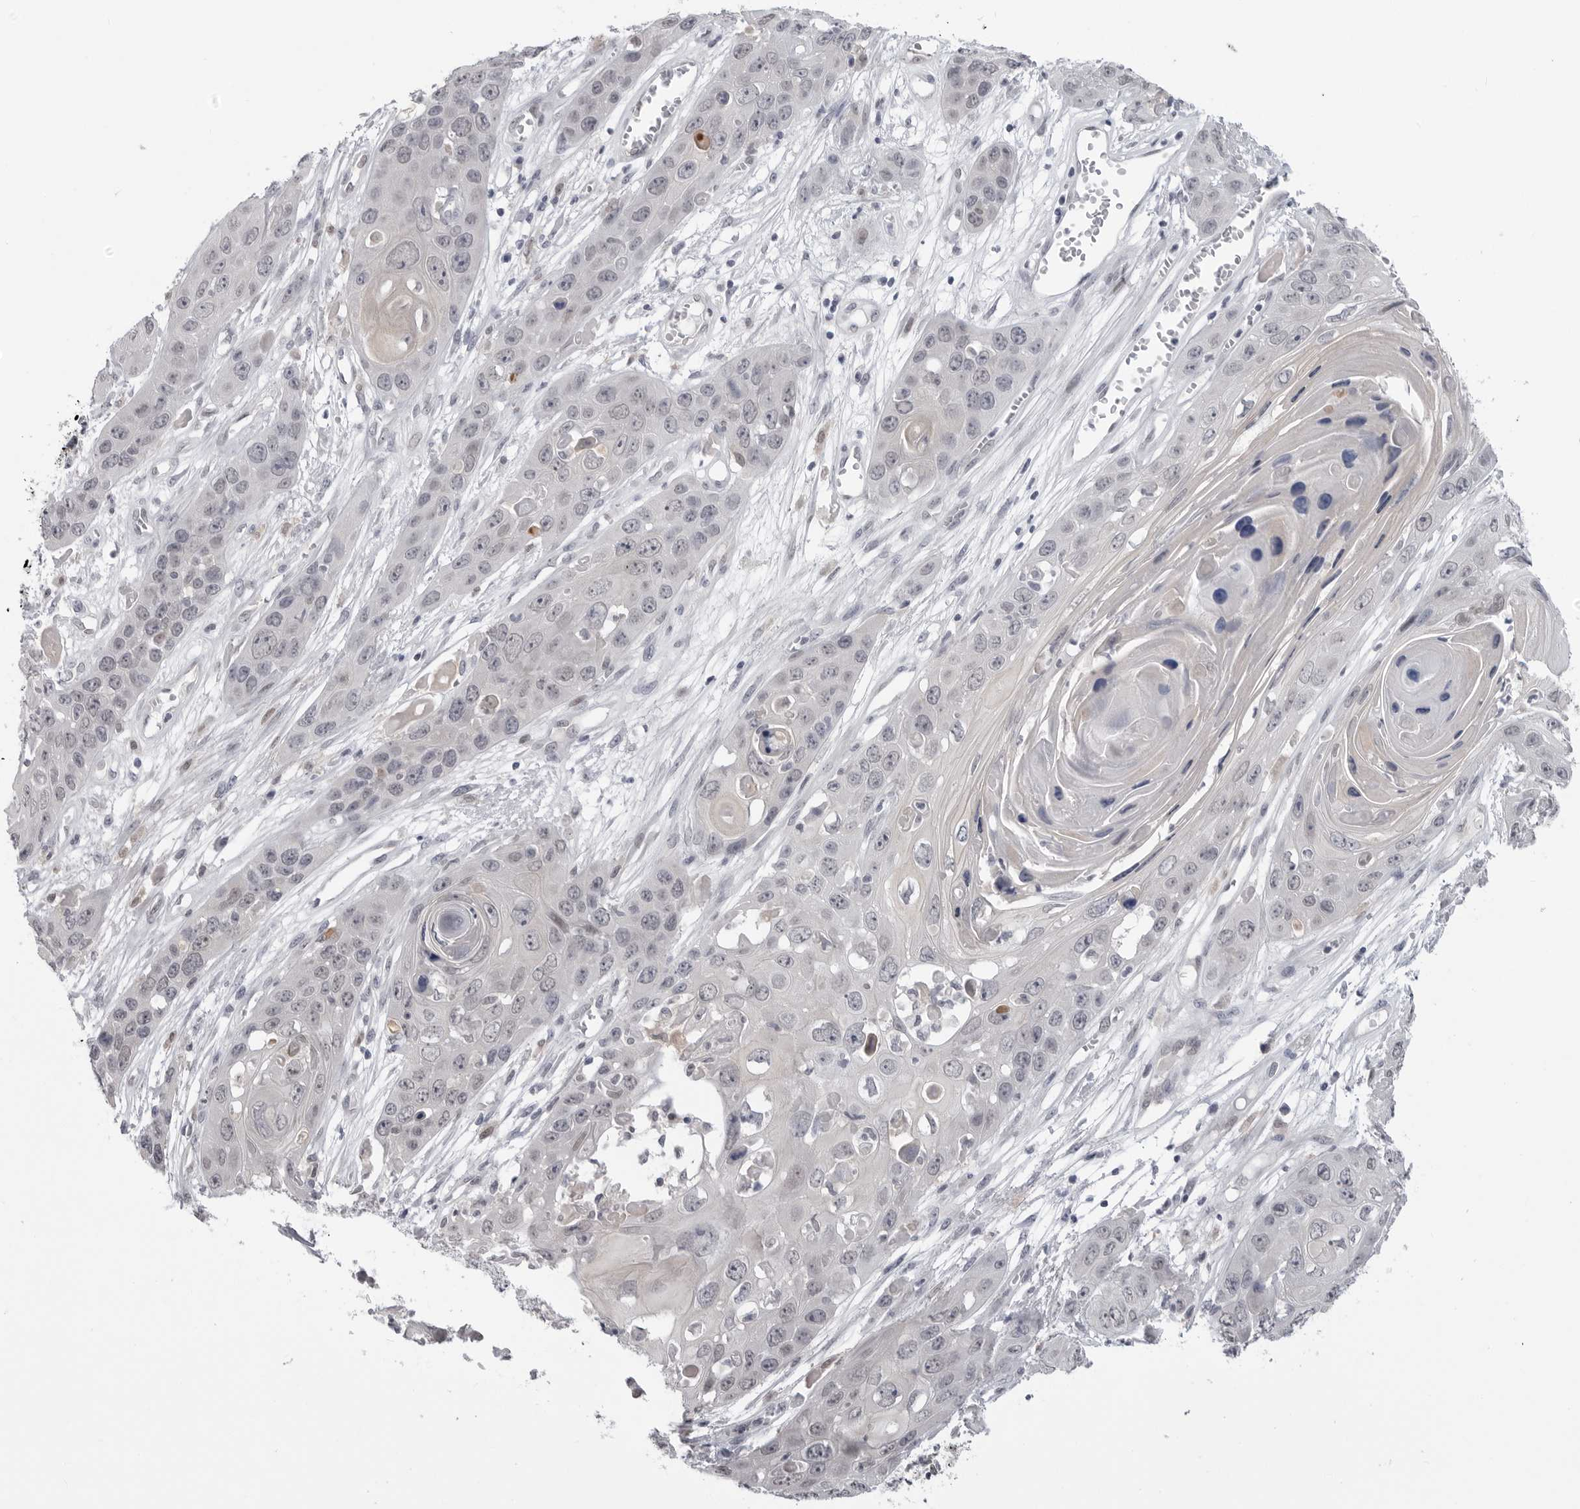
{"staining": {"intensity": "negative", "quantity": "none", "location": "none"}, "tissue": "skin cancer", "cell_type": "Tumor cells", "image_type": "cancer", "snomed": [{"axis": "morphology", "description": "Squamous cell carcinoma, NOS"}, {"axis": "topography", "description": "Skin"}], "caption": "Skin squamous cell carcinoma was stained to show a protein in brown. There is no significant staining in tumor cells.", "gene": "PNPO", "patient": {"sex": "male", "age": 55}}